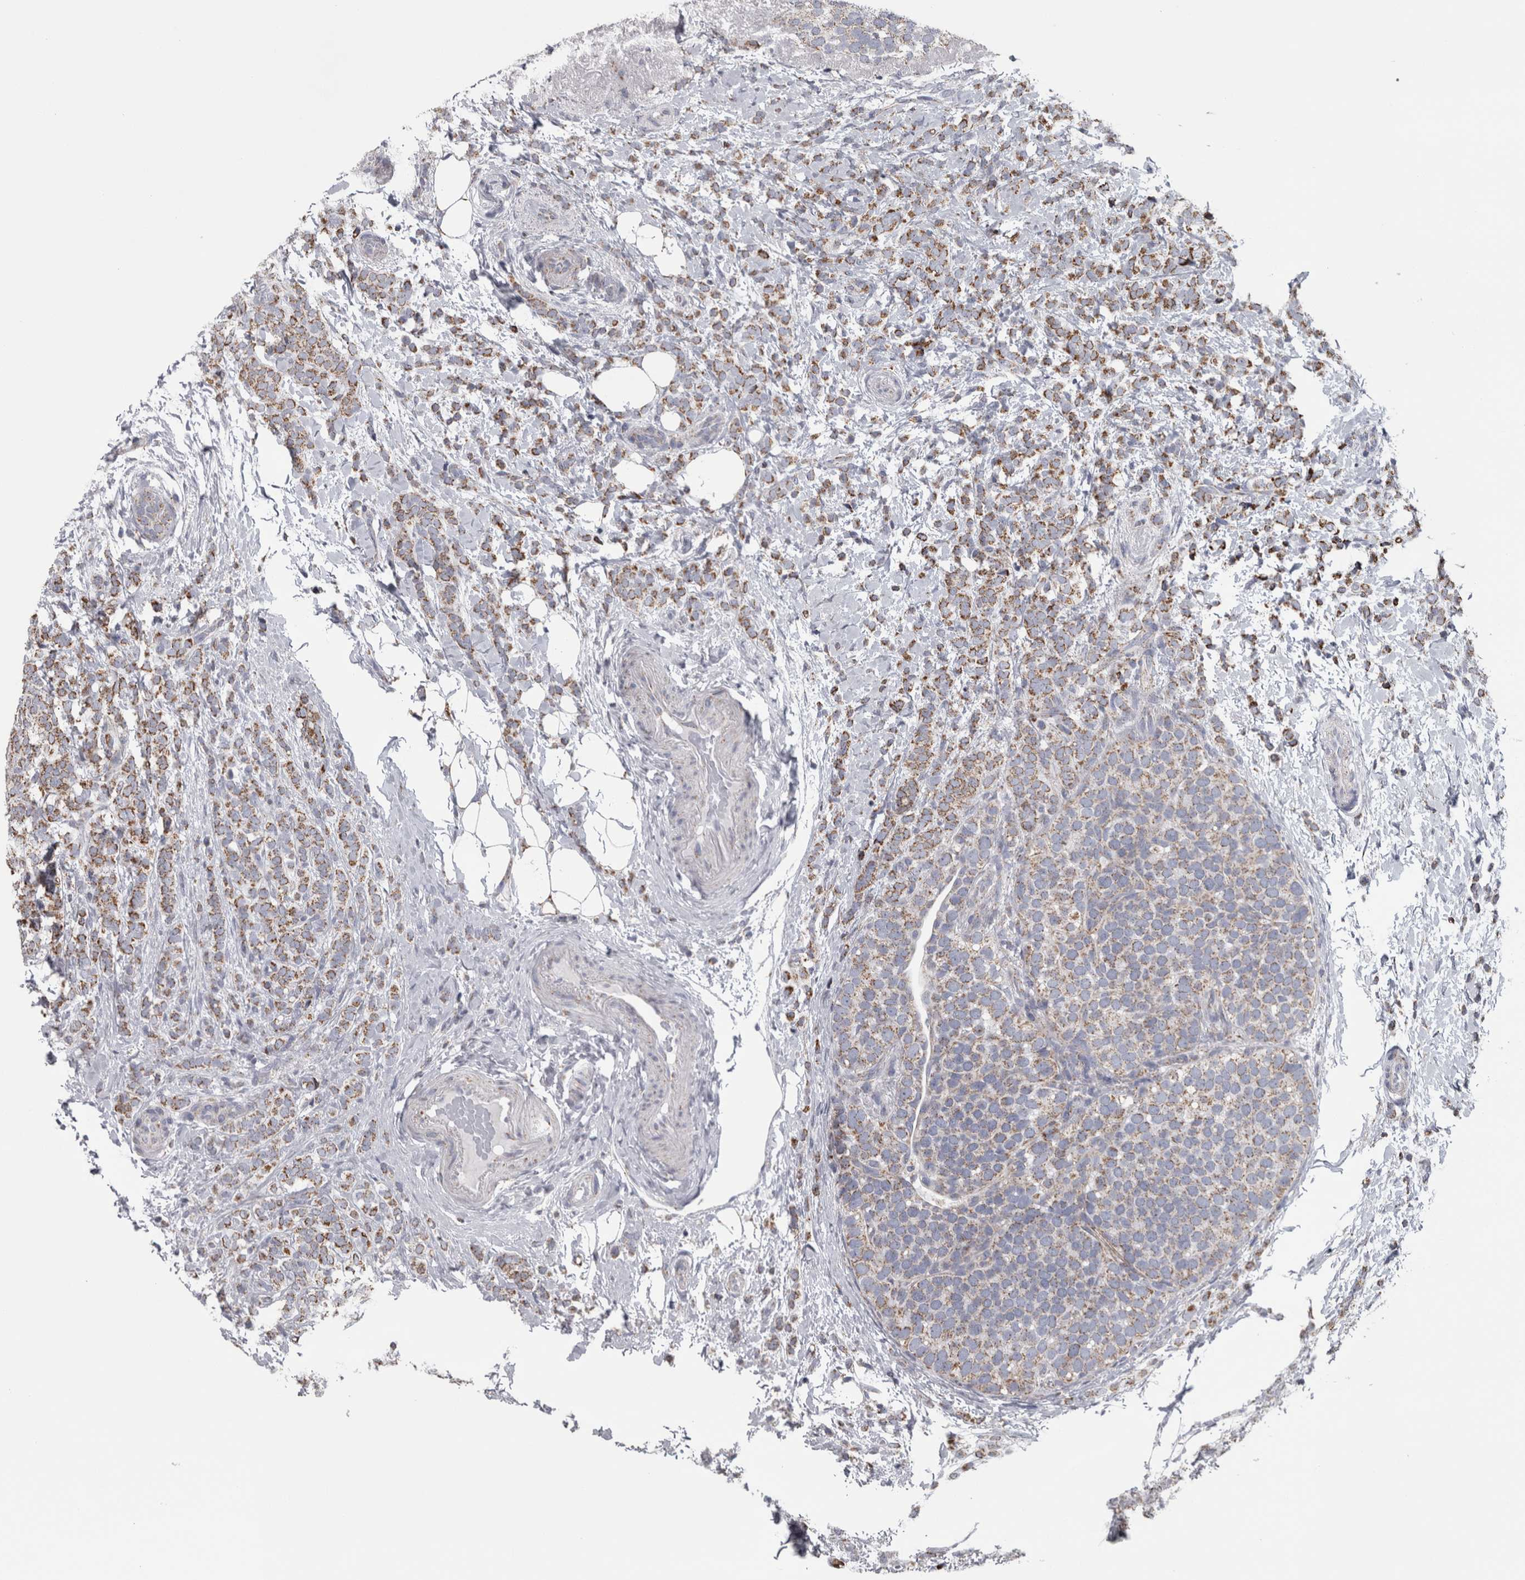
{"staining": {"intensity": "moderate", "quantity": "25%-75%", "location": "cytoplasmic/membranous"}, "tissue": "breast cancer", "cell_type": "Tumor cells", "image_type": "cancer", "snomed": [{"axis": "morphology", "description": "Lobular carcinoma"}, {"axis": "topography", "description": "Breast"}], "caption": "Immunohistochemistry (DAB (3,3'-diaminobenzidine)) staining of breast cancer (lobular carcinoma) demonstrates moderate cytoplasmic/membranous protein expression in approximately 25%-75% of tumor cells. (Stains: DAB in brown, nuclei in blue, Microscopy: brightfield microscopy at high magnification).", "gene": "DBT", "patient": {"sex": "female", "age": 50}}